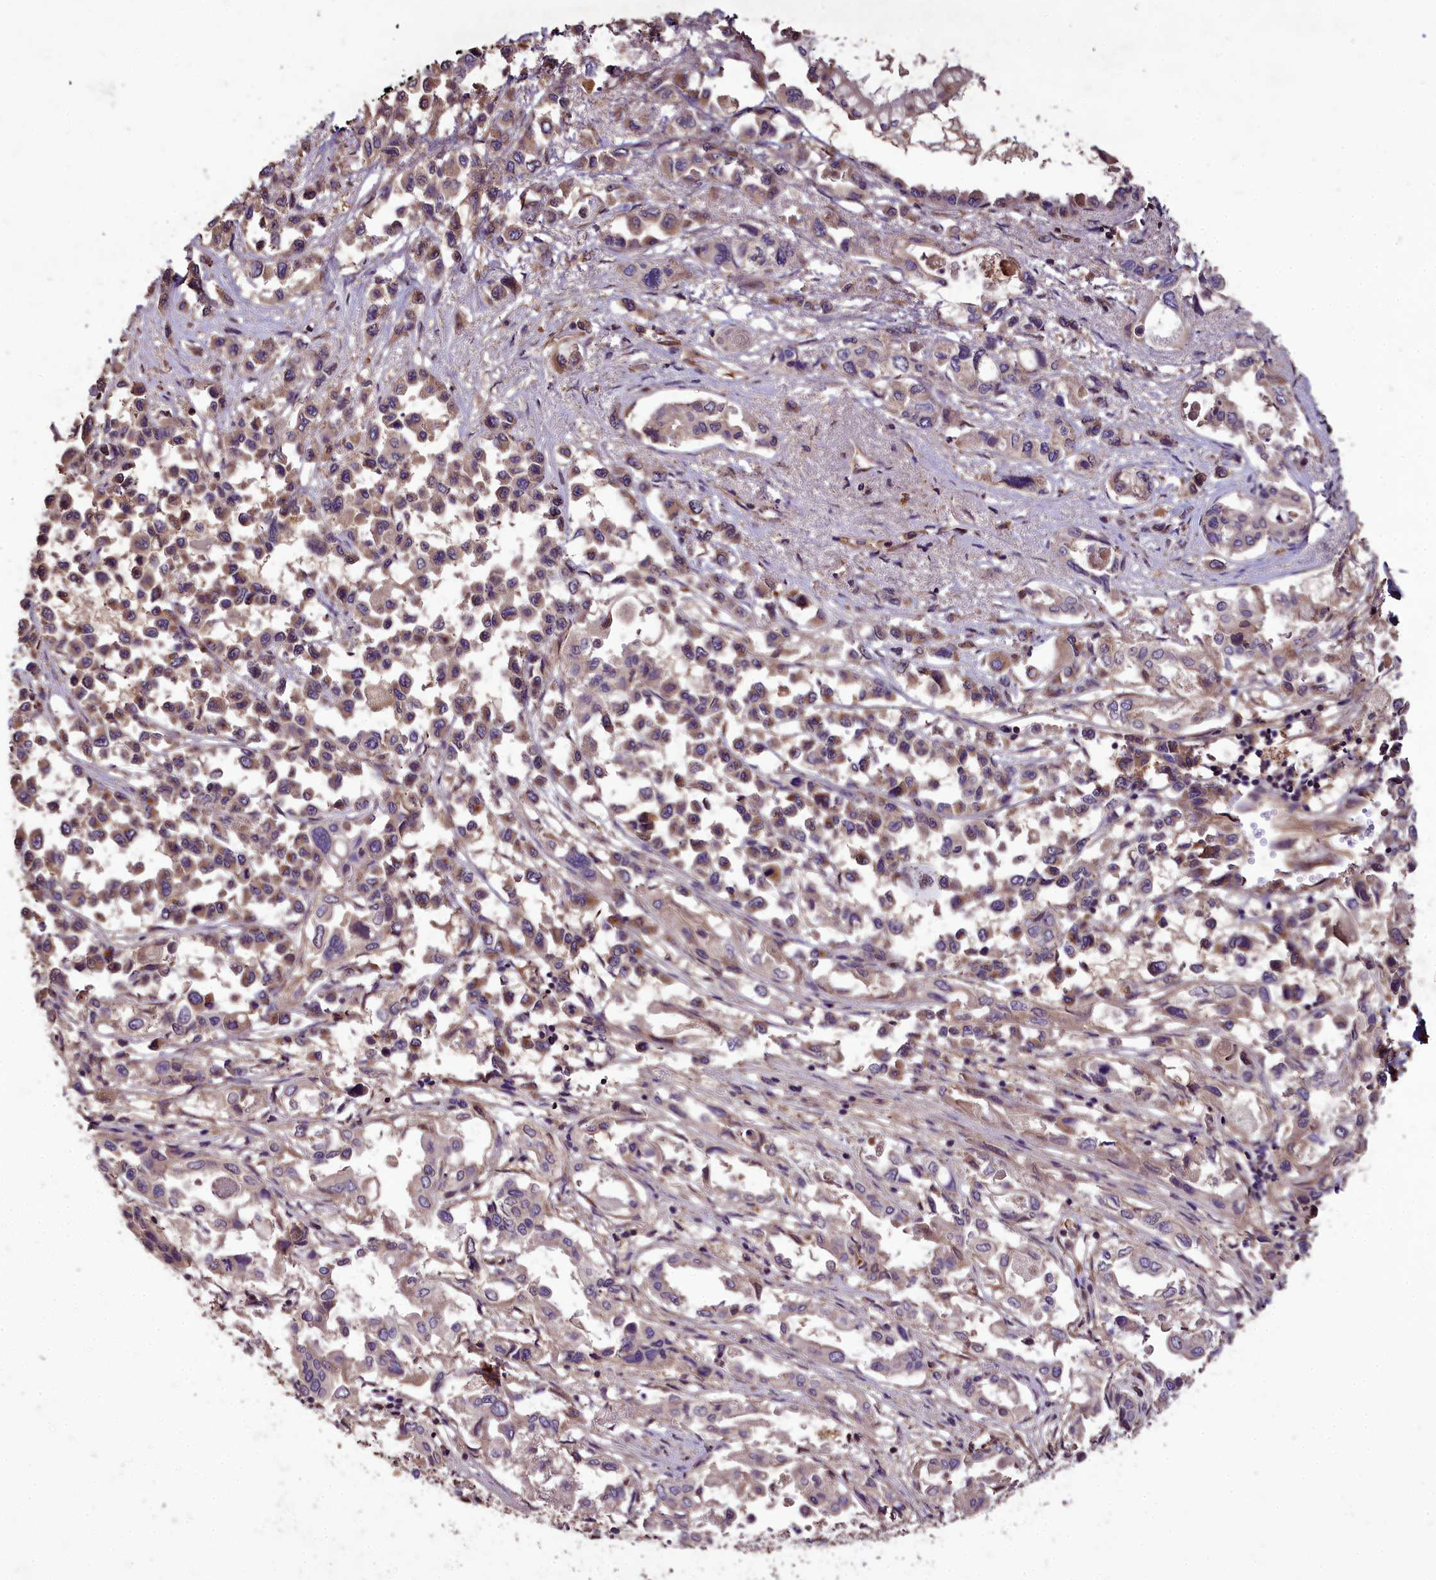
{"staining": {"intensity": "moderate", "quantity": "<25%", "location": "cytoplasmic/membranous"}, "tissue": "pancreatic cancer", "cell_type": "Tumor cells", "image_type": "cancer", "snomed": [{"axis": "morphology", "description": "Adenocarcinoma, NOS"}, {"axis": "topography", "description": "Pancreas"}], "caption": "Adenocarcinoma (pancreatic) stained for a protein exhibits moderate cytoplasmic/membranous positivity in tumor cells.", "gene": "TTLL10", "patient": {"sex": "male", "age": 92}}